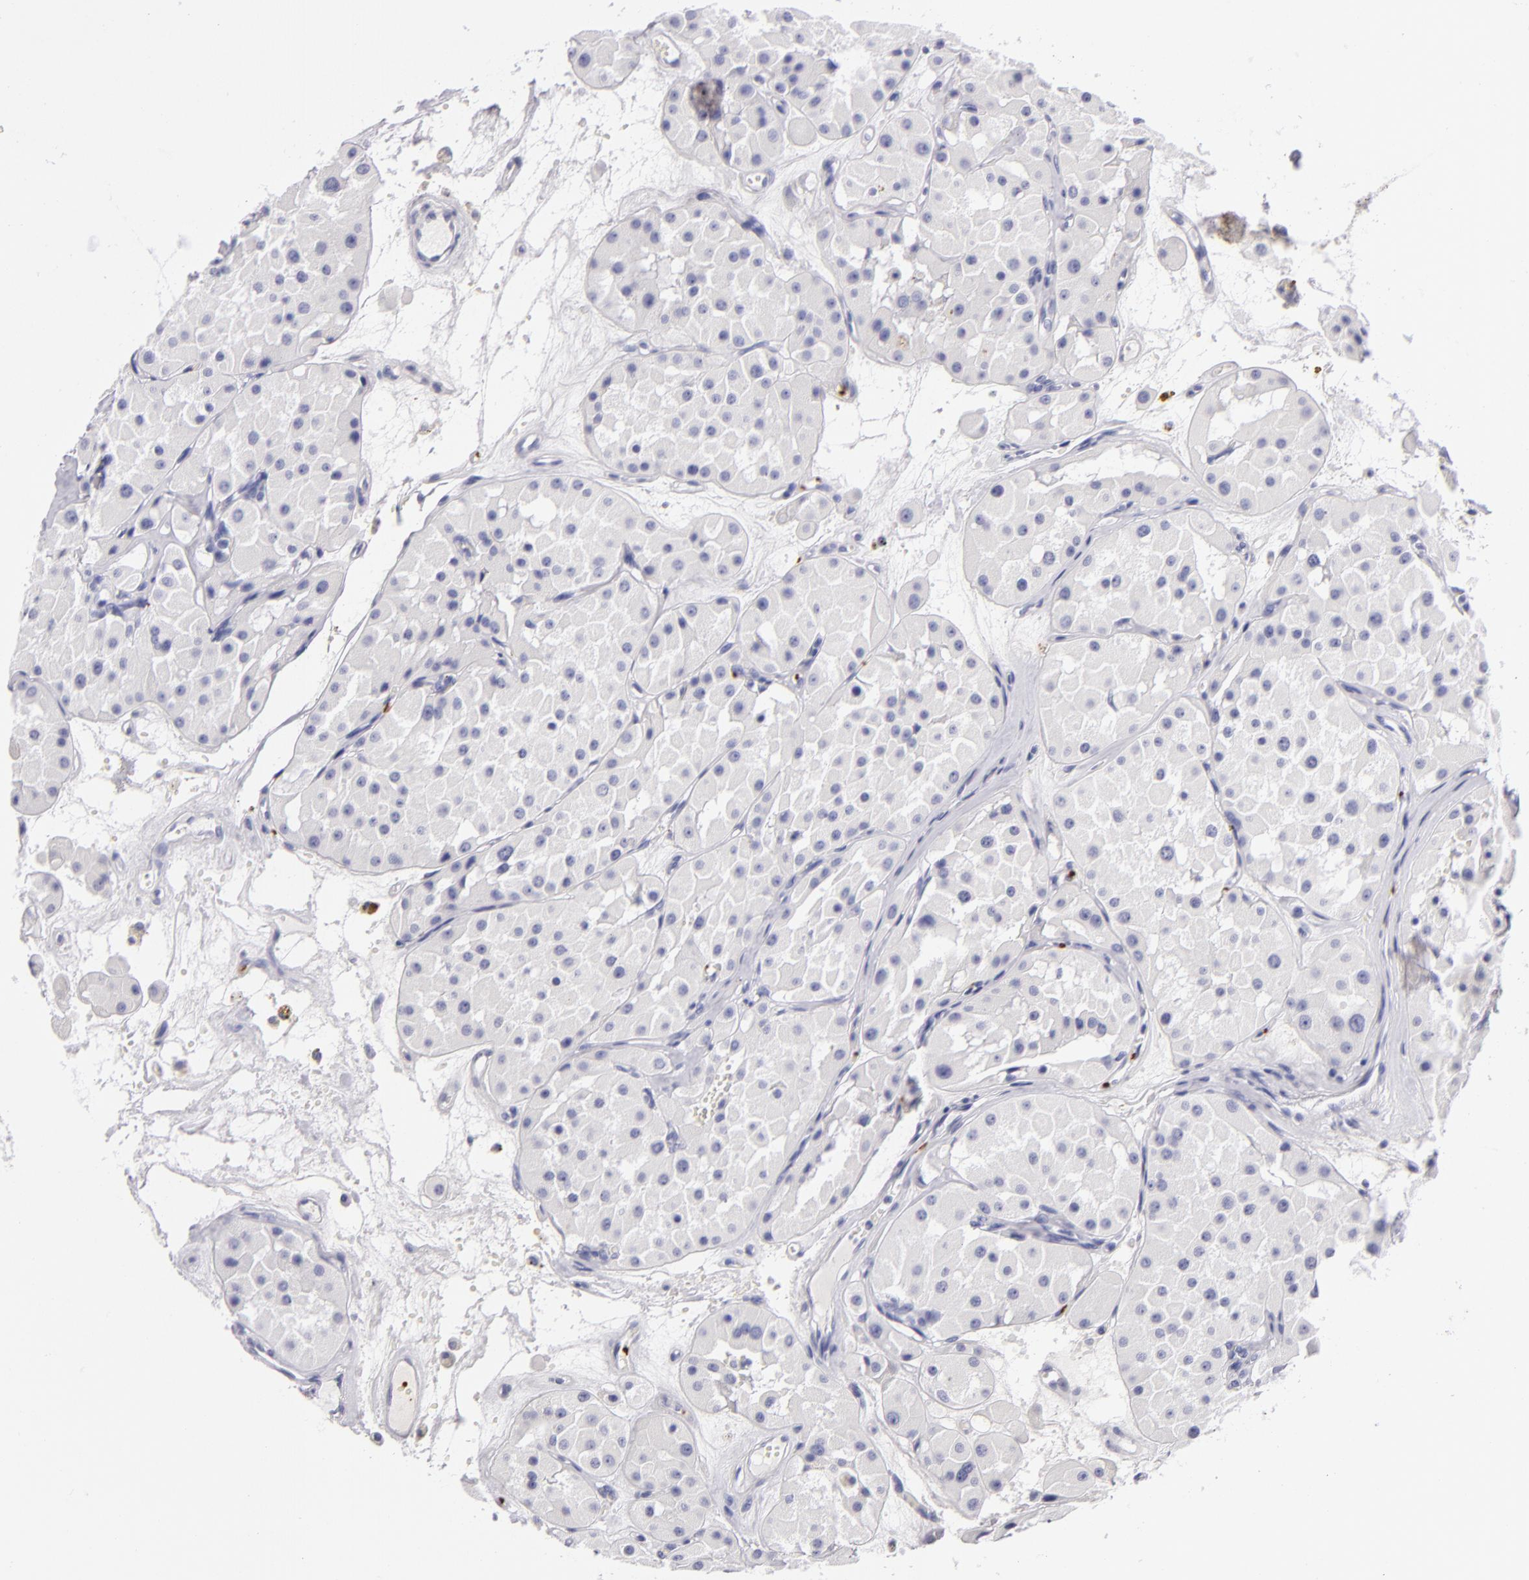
{"staining": {"intensity": "negative", "quantity": "none", "location": "none"}, "tissue": "renal cancer", "cell_type": "Tumor cells", "image_type": "cancer", "snomed": [{"axis": "morphology", "description": "Adenocarcinoma, uncertain malignant potential"}, {"axis": "topography", "description": "Kidney"}], "caption": "An immunohistochemistry micrograph of renal cancer (adenocarcinoma,  uncertain malignant potential) is shown. There is no staining in tumor cells of renal cancer (adenocarcinoma,  uncertain malignant potential).", "gene": "GP1BA", "patient": {"sex": "male", "age": 63}}